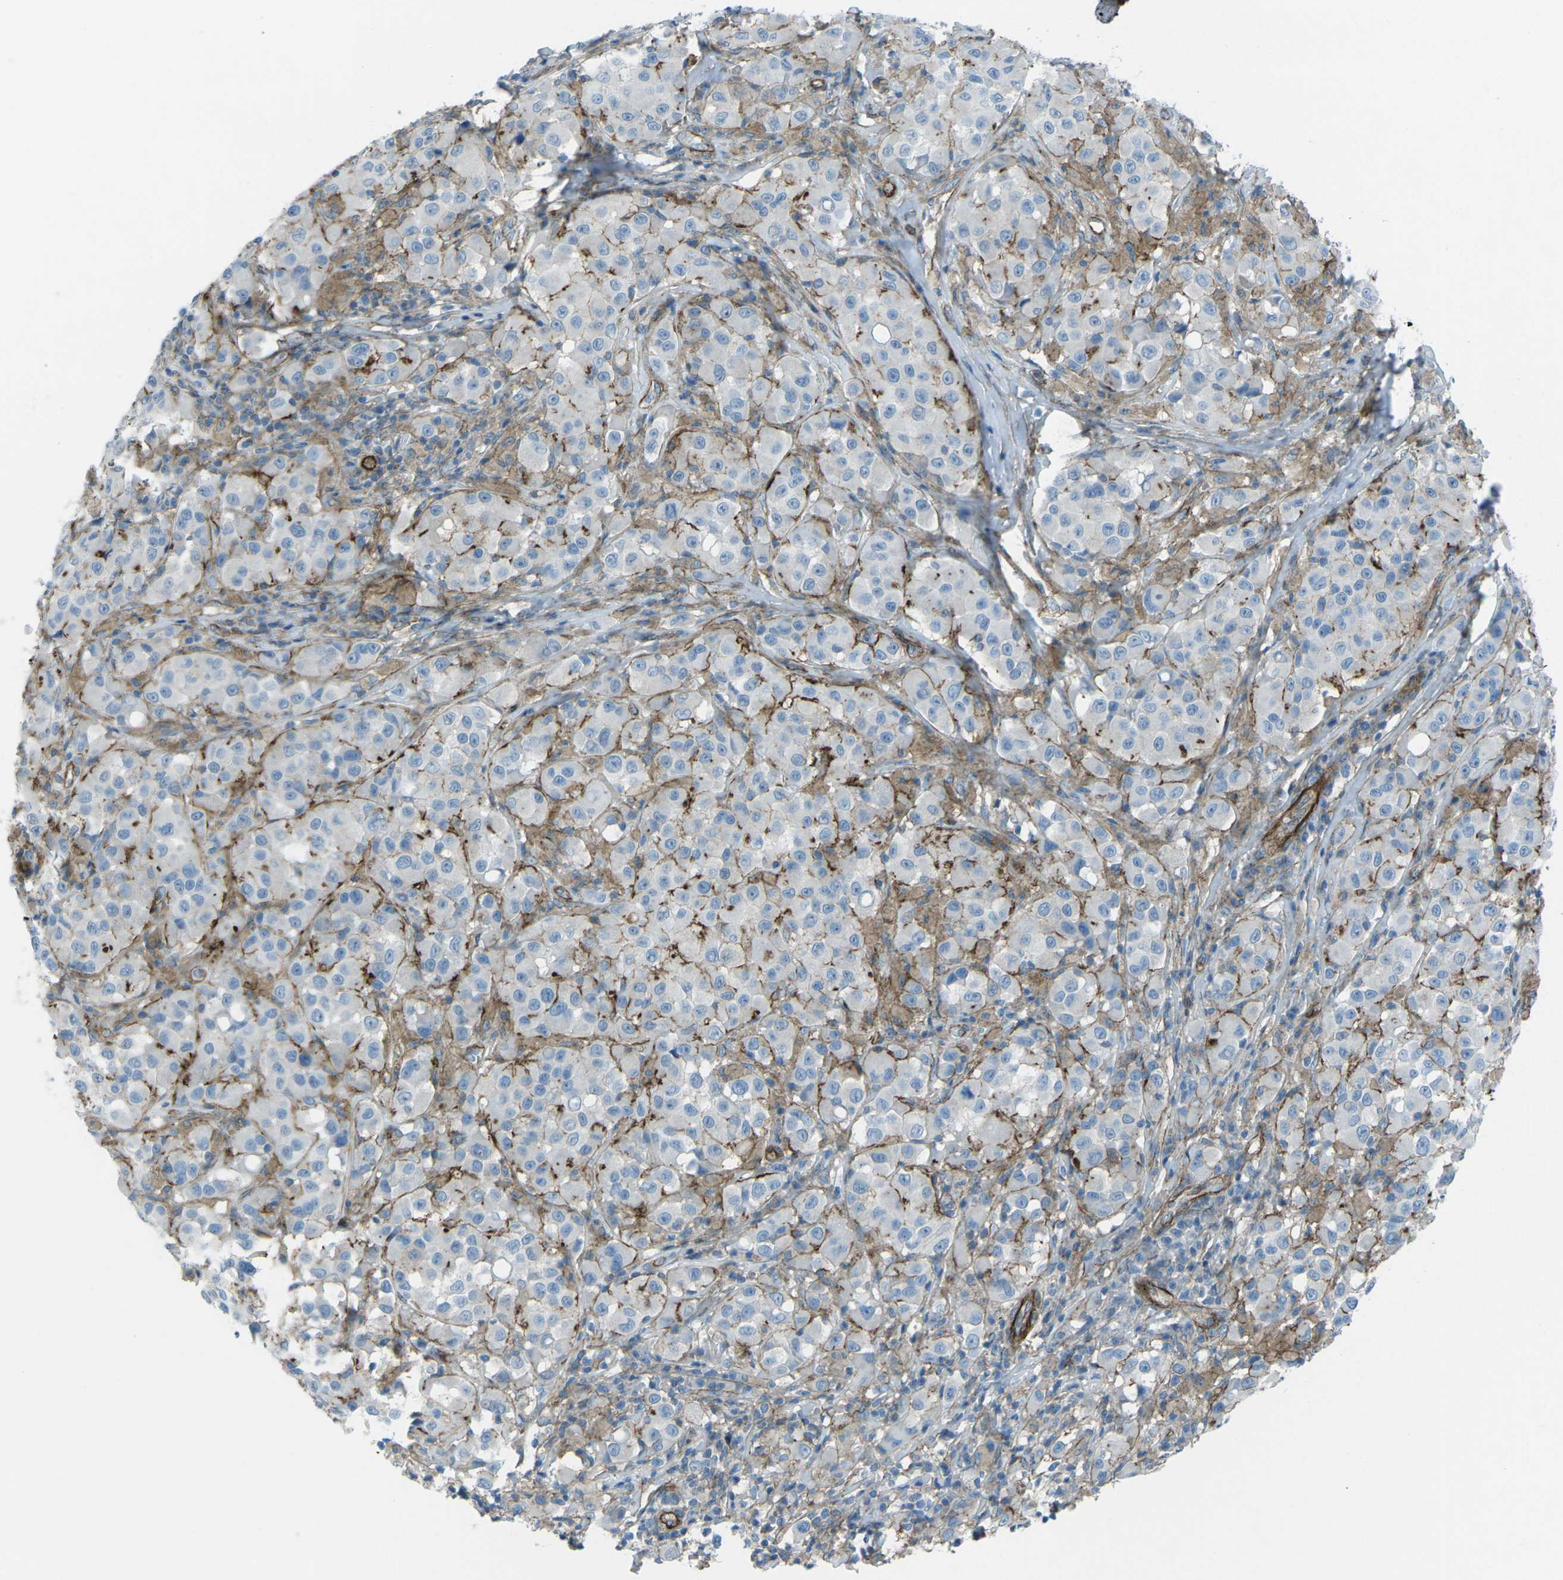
{"staining": {"intensity": "negative", "quantity": "none", "location": "none"}, "tissue": "melanoma", "cell_type": "Tumor cells", "image_type": "cancer", "snomed": [{"axis": "morphology", "description": "Malignant melanoma, NOS"}, {"axis": "topography", "description": "Skin"}], "caption": "This is a micrograph of immunohistochemistry staining of malignant melanoma, which shows no expression in tumor cells.", "gene": "UTRN", "patient": {"sex": "male", "age": 84}}